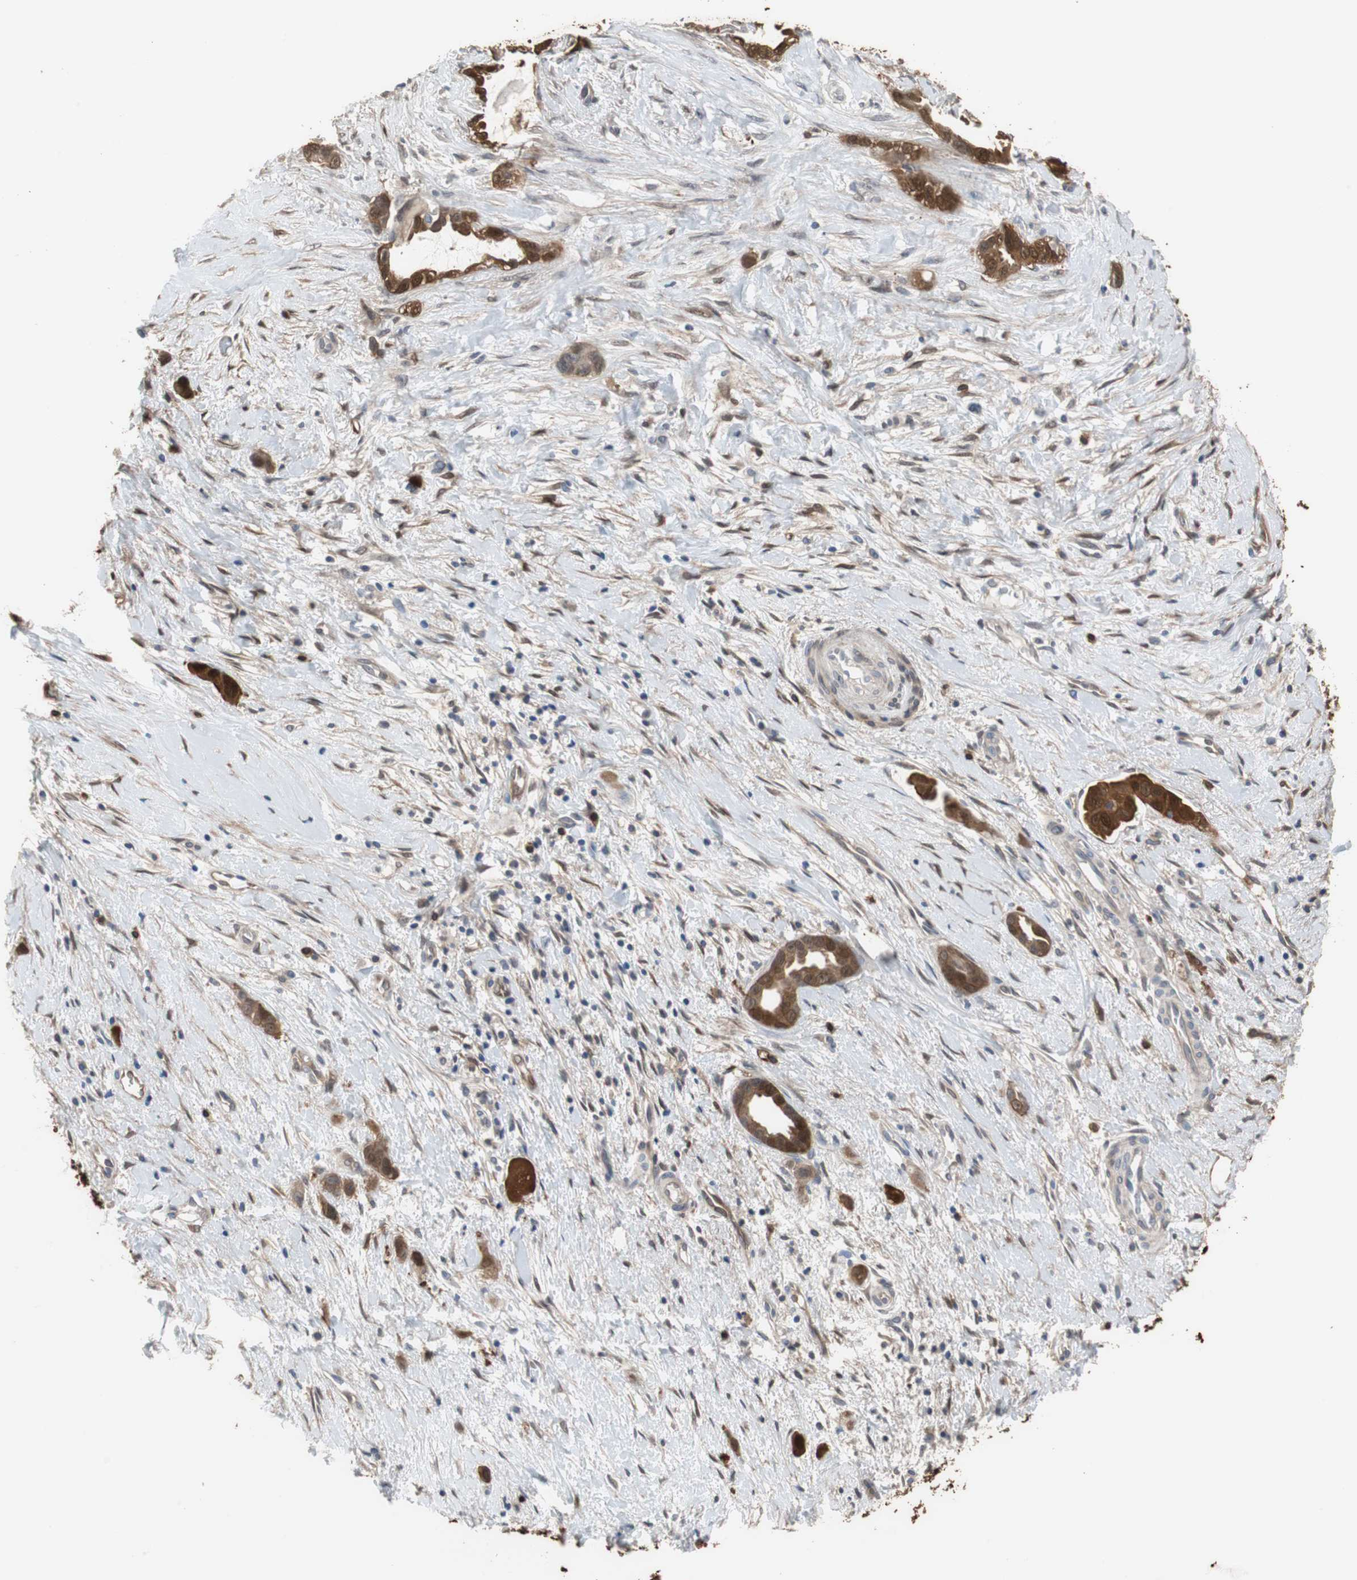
{"staining": {"intensity": "strong", "quantity": ">75%", "location": "cytoplasmic/membranous,nuclear"}, "tissue": "liver cancer", "cell_type": "Tumor cells", "image_type": "cancer", "snomed": [{"axis": "morphology", "description": "Cholangiocarcinoma"}, {"axis": "topography", "description": "Liver"}], "caption": "Brown immunohistochemical staining in cholangiocarcinoma (liver) shows strong cytoplasmic/membranous and nuclear positivity in about >75% of tumor cells.", "gene": "ANXA4", "patient": {"sex": "female", "age": 65}}